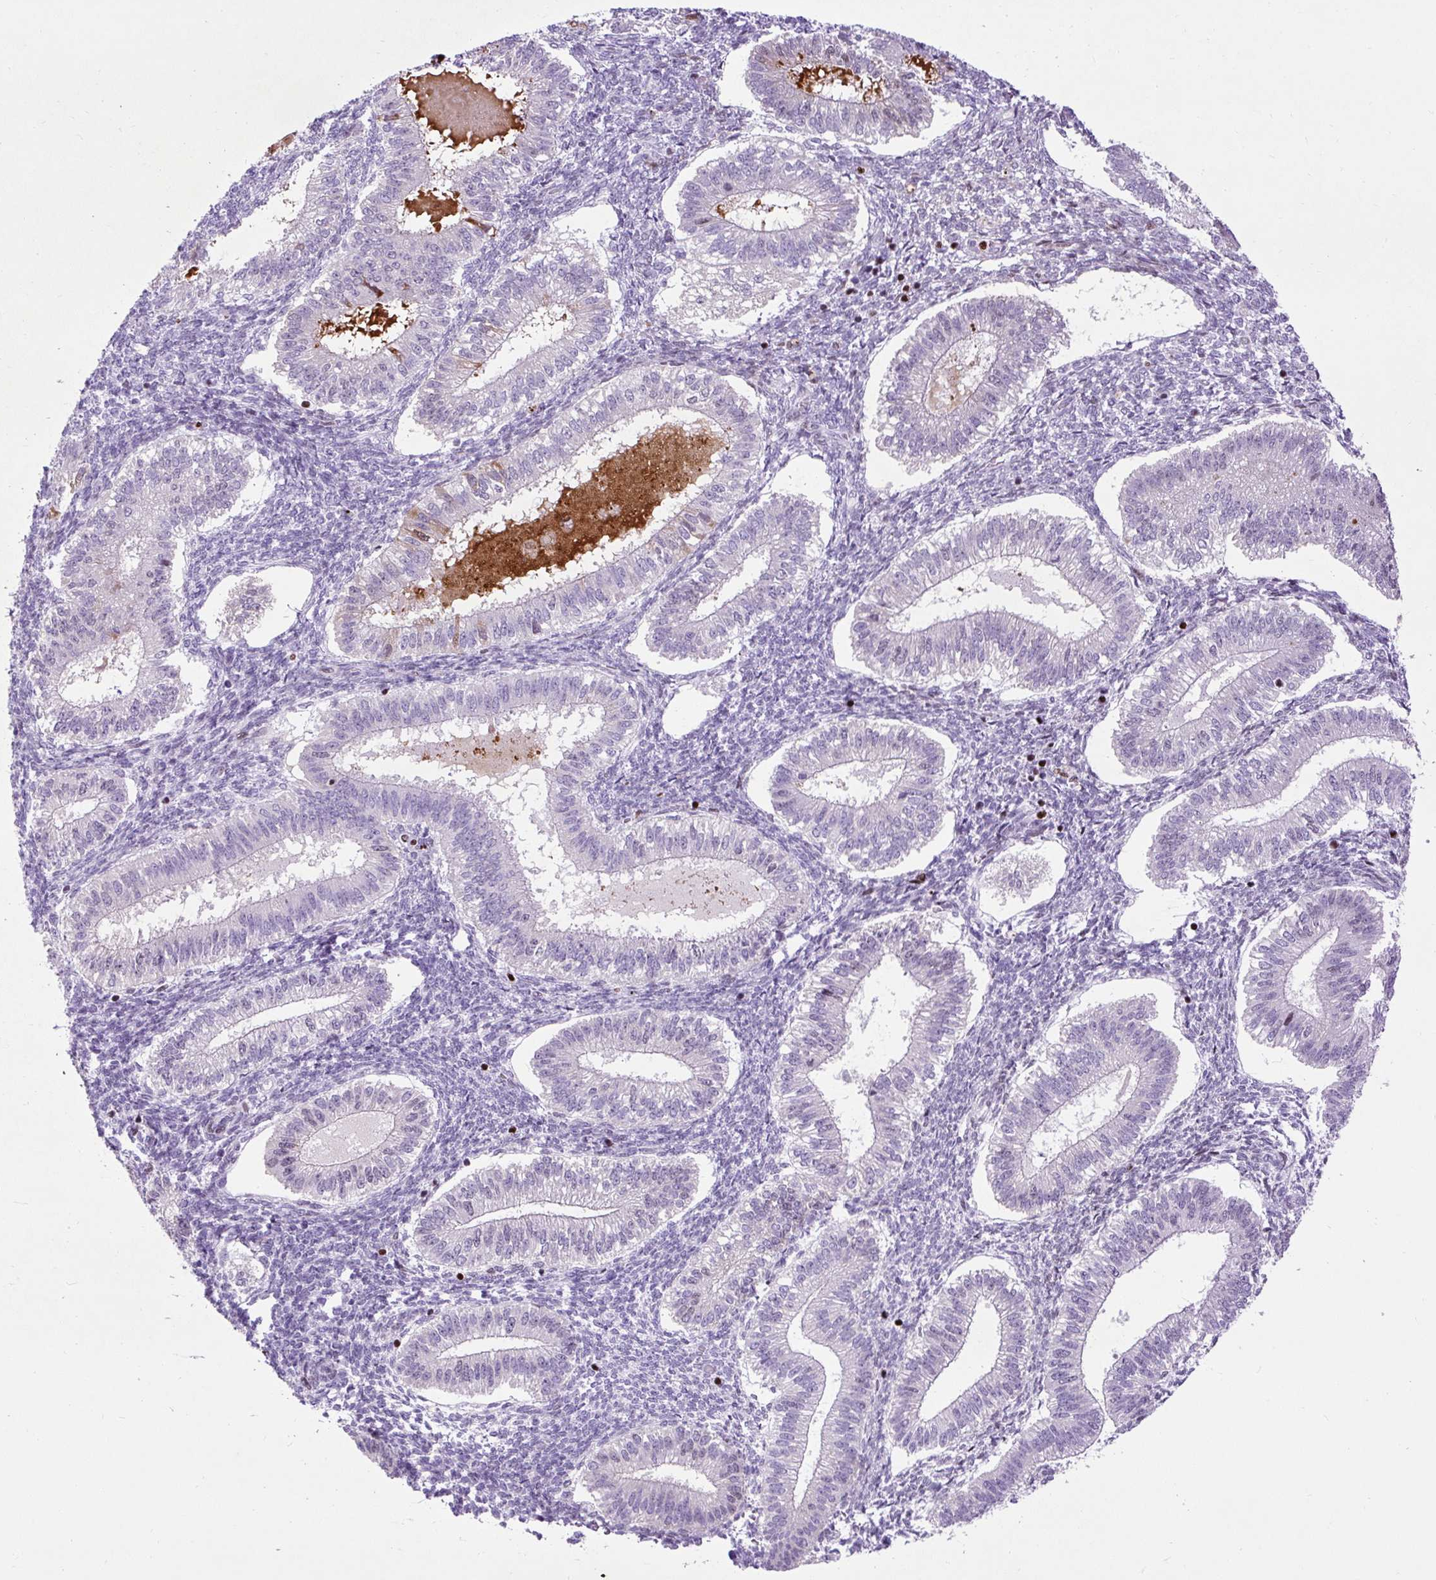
{"staining": {"intensity": "negative", "quantity": "none", "location": "none"}, "tissue": "endometrium", "cell_type": "Cells in endometrial stroma", "image_type": "normal", "snomed": [{"axis": "morphology", "description": "Normal tissue, NOS"}, {"axis": "topography", "description": "Endometrium"}], "caption": "A histopathology image of human endometrium is negative for staining in cells in endometrial stroma. Brightfield microscopy of IHC stained with DAB (brown) and hematoxylin (blue), captured at high magnification.", "gene": "SPC24", "patient": {"sex": "female", "age": 25}}